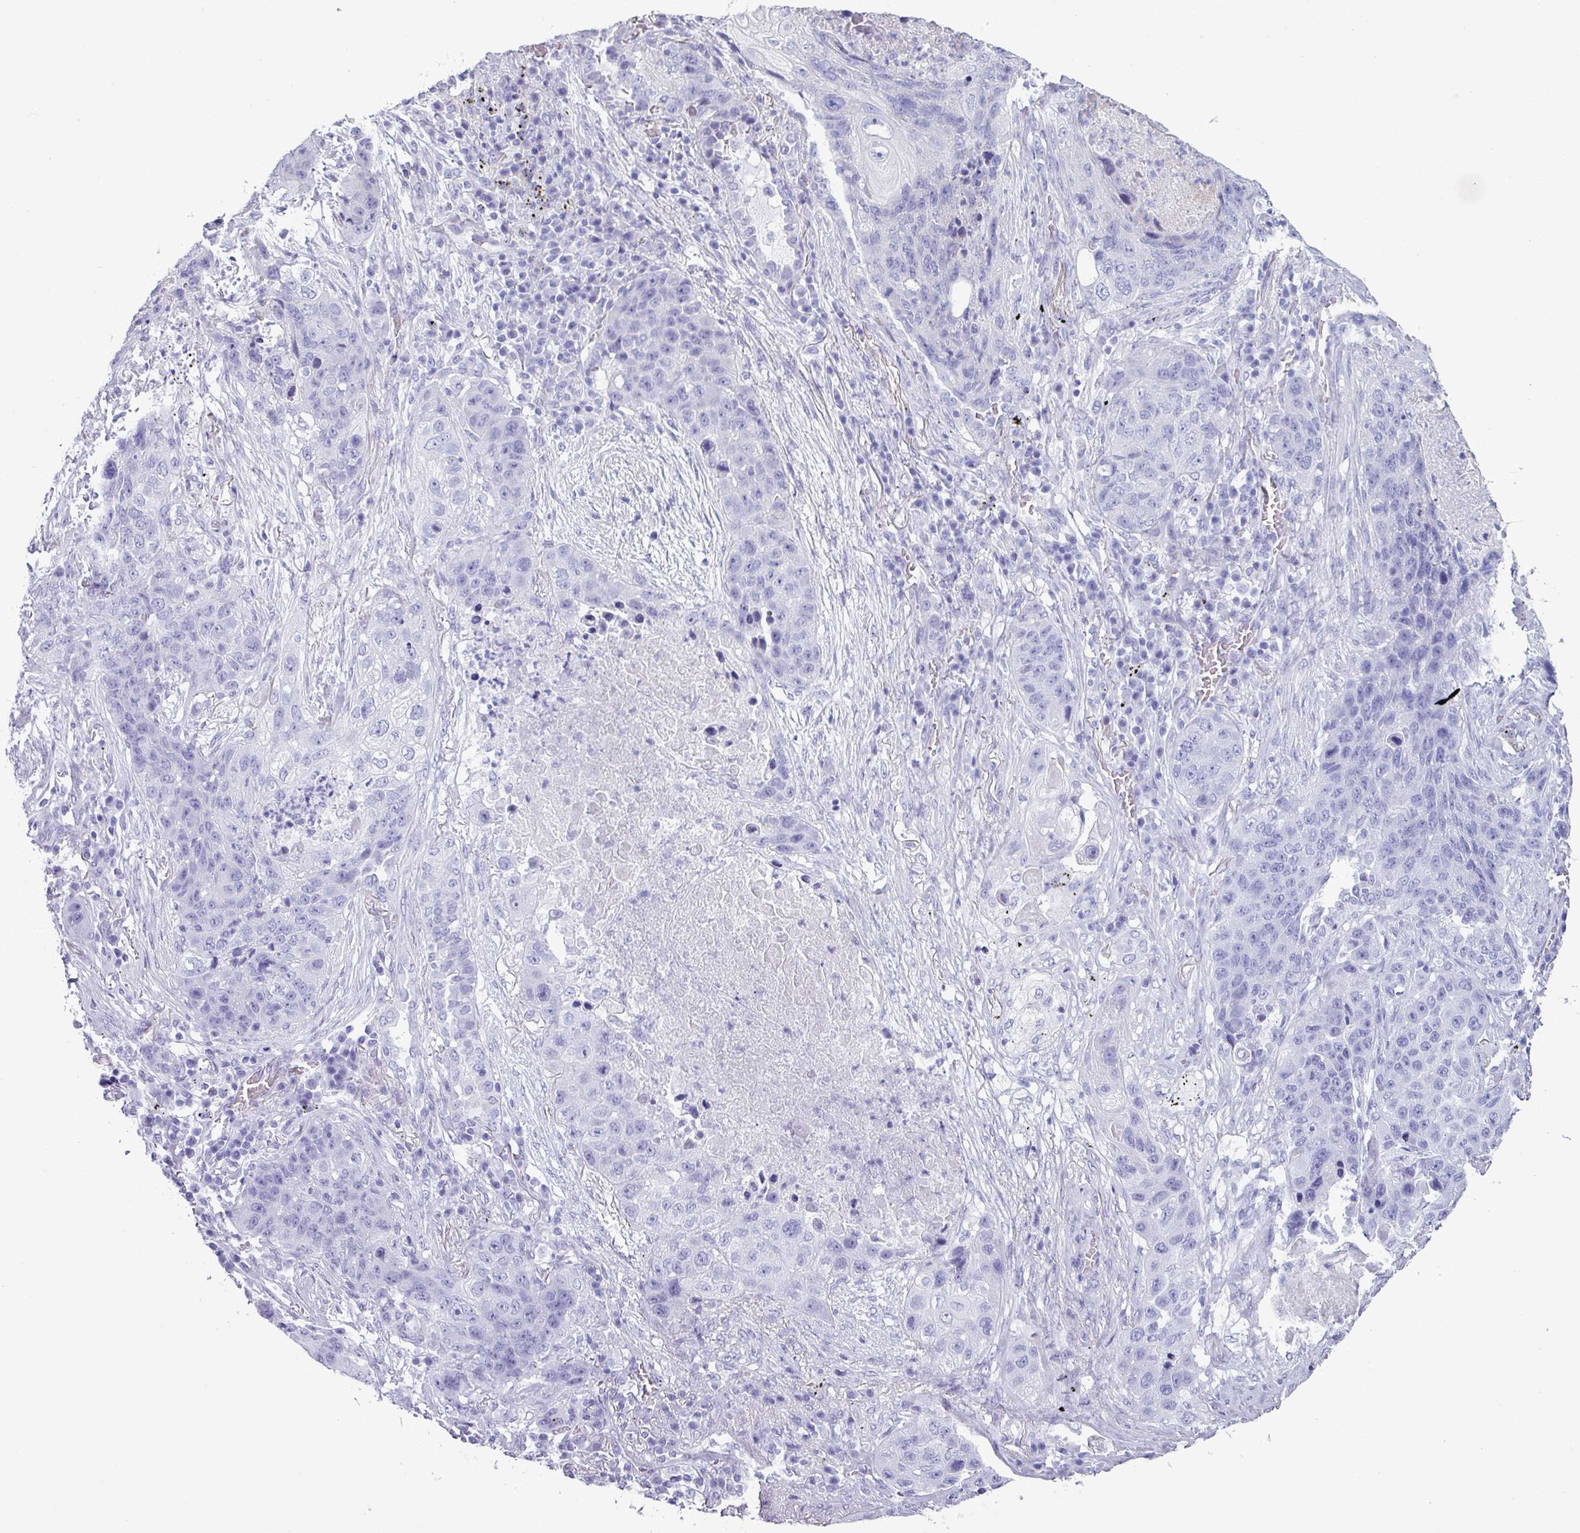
{"staining": {"intensity": "negative", "quantity": "none", "location": "none"}, "tissue": "lung cancer", "cell_type": "Tumor cells", "image_type": "cancer", "snomed": [{"axis": "morphology", "description": "Squamous cell carcinoma, NOS"}, {"axis": "topography", "description": "Lung"}], "caption": "Tumor cells show no significant positivity in lung cancer.", "gene": "ABCC5", "patient": {"sex": "female", "age": 63}}